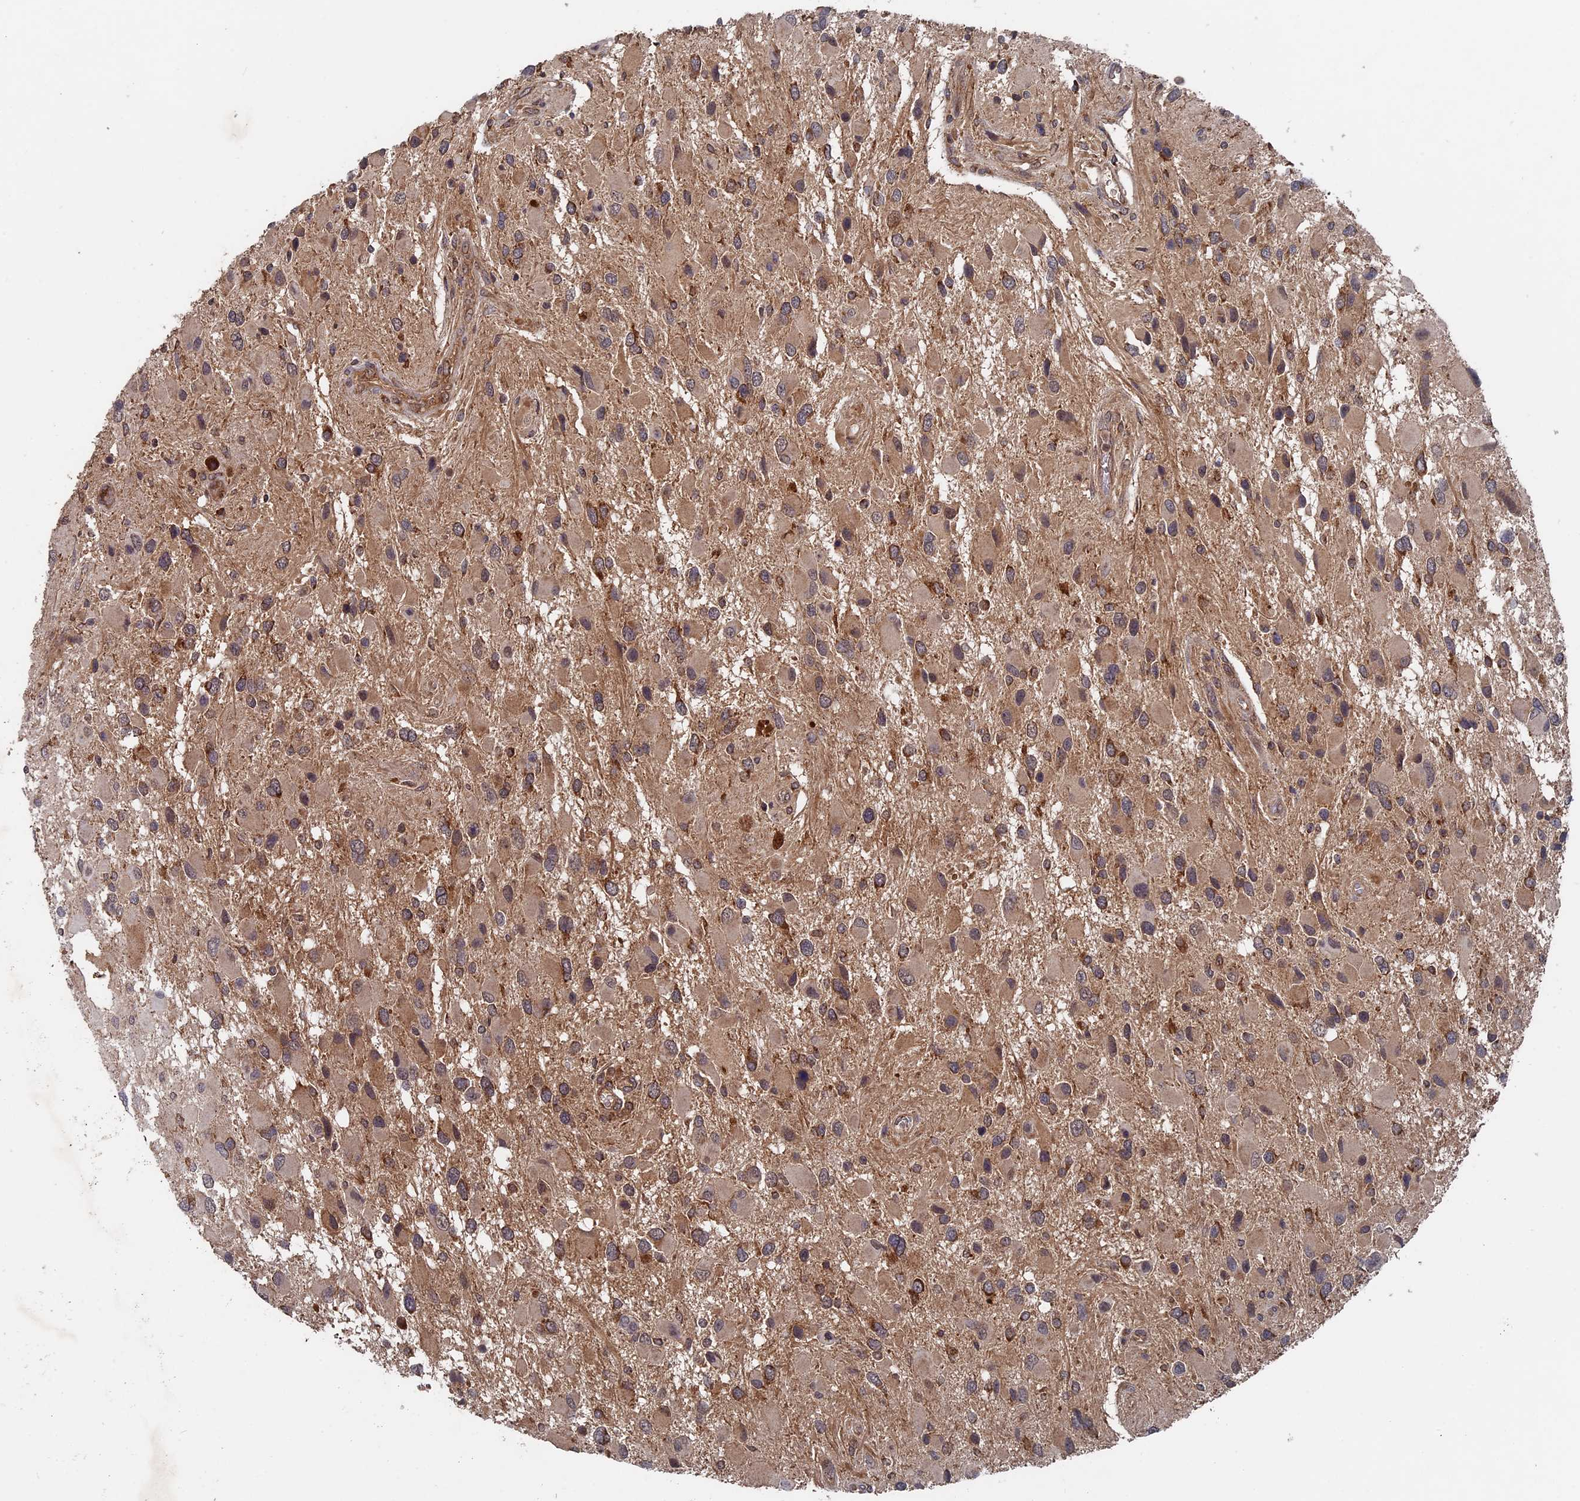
{"staining": {"intensity": "weak", "quantity": ">75%", "location": "cytoplasmic/membranous"}, "tissue": "glioma", "cell_type": "Tumor cells", "image_type": "cancer", "snomed": [{"axis": "morphology", "description": "Glioma, malignant, High grade"}, {"axis": "topography", "description": "Brain"}], "caption": "Brown immunohistochemical staining in malignant high-grade glioma exhibits weak cytoplasmic/membranous expression in about >75% of tumor cells.", "gene": "RAB15", "patient": {"sex": "male", "age": 53}}